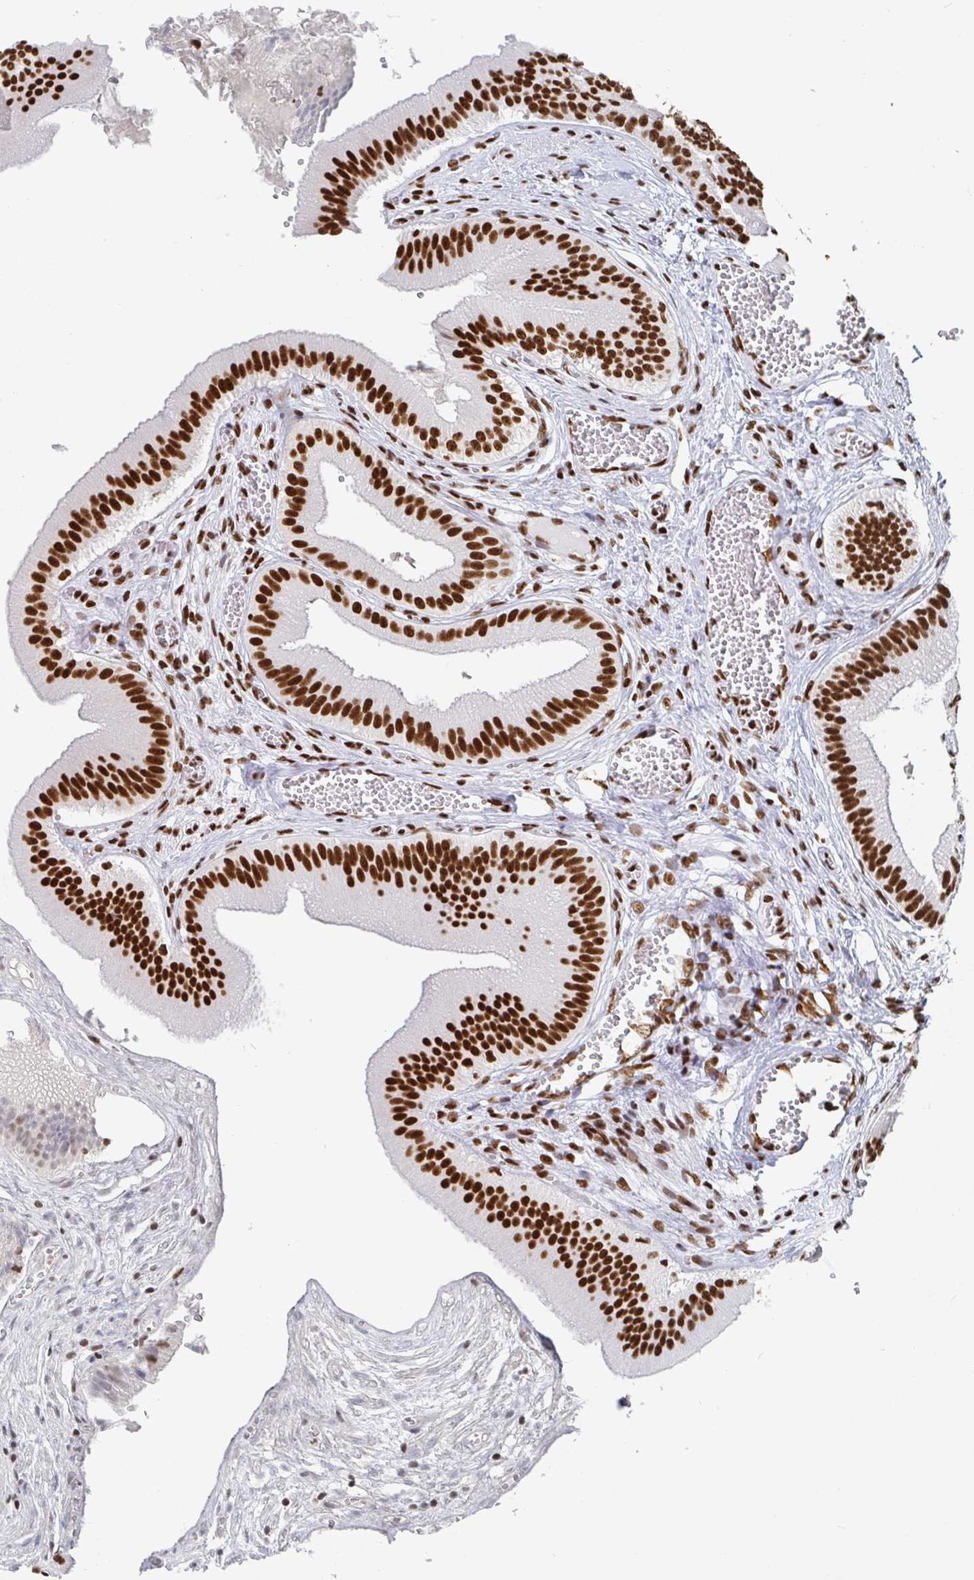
{"staining": {"intensity": "strong", "quantity": ">75%", "location": "nuclear"}, "tissue": "gallbladder", "cell_type": "Glandular cells", "image_type": "normal", "snomed": [{"axis": "morphology", "description": "Normal tissue, NOS"}, {"axis": "topography", "description": "Gallbladder"}], "caption": "This image reveals immunohistochemistry staining of unremarkable human gallbladder, with high strong nuclear staining in about >75% of glandular cells.", "gene": "EWSR1", "patient": {"sex": "male", "age": 17}}